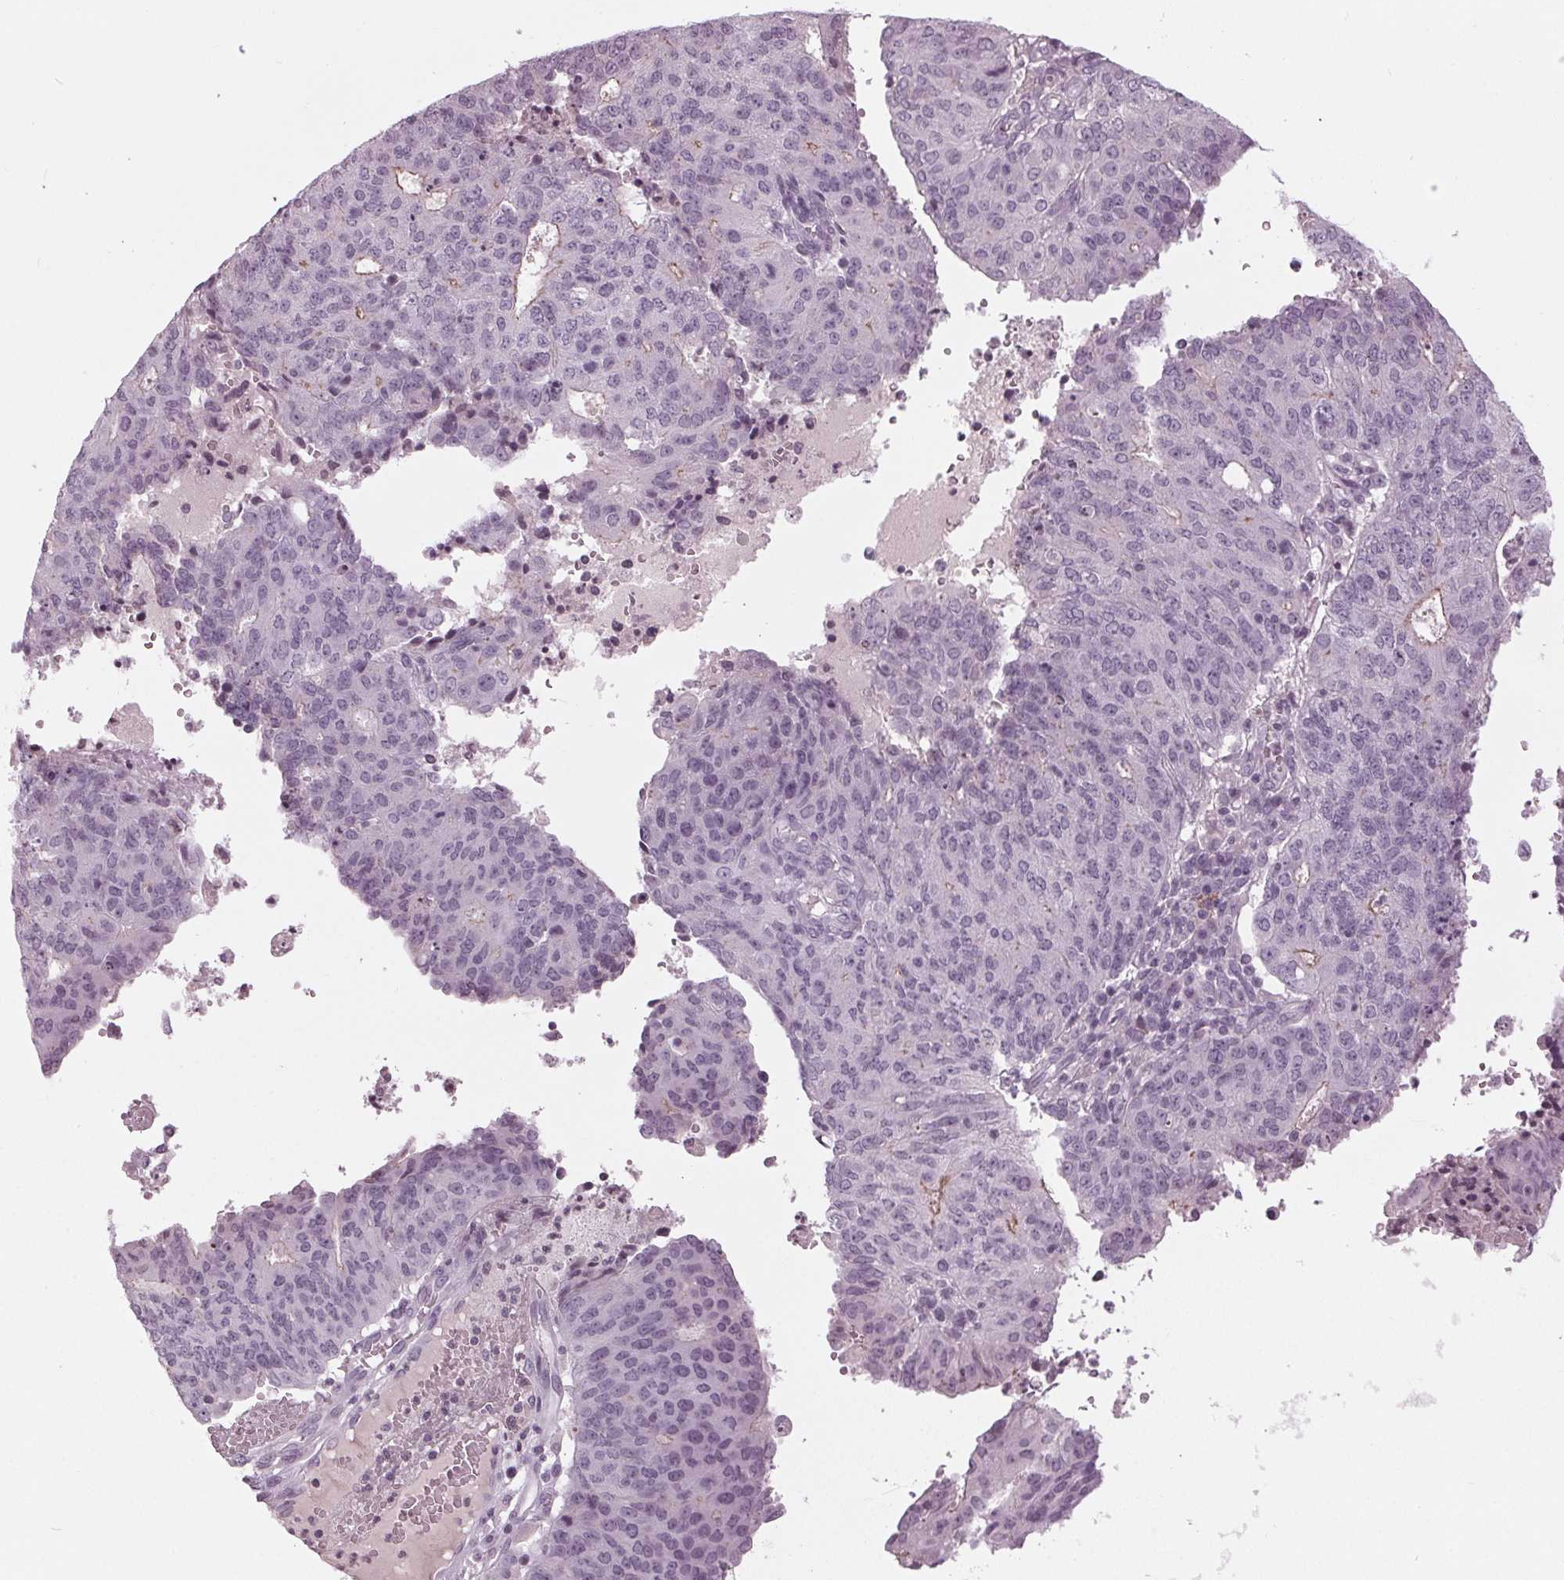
{"staining": {"intensity": "moderate", "quantity": "<25%", "location": "cytoplasmic/membranous"}, "tissue": "endometrial cancer", "cell_type": "Tumor cells", "image_type": "cancer", "snomed": [{"axis": "morphology", "description": "Adenocarcinoma, NOS"}, {"axis": "topography", "description": "Endometrium"}], "caption": "Tumor cells exhibit moderate cytoplasmic/membranous expression in about <25% of cells in endometrial adenocarcinoma. (DAB IHC, brown staining for protein, blue staining for nuclei).", "gene": "SLC9A4", "patient": {"sex": "female", "age": 82}}